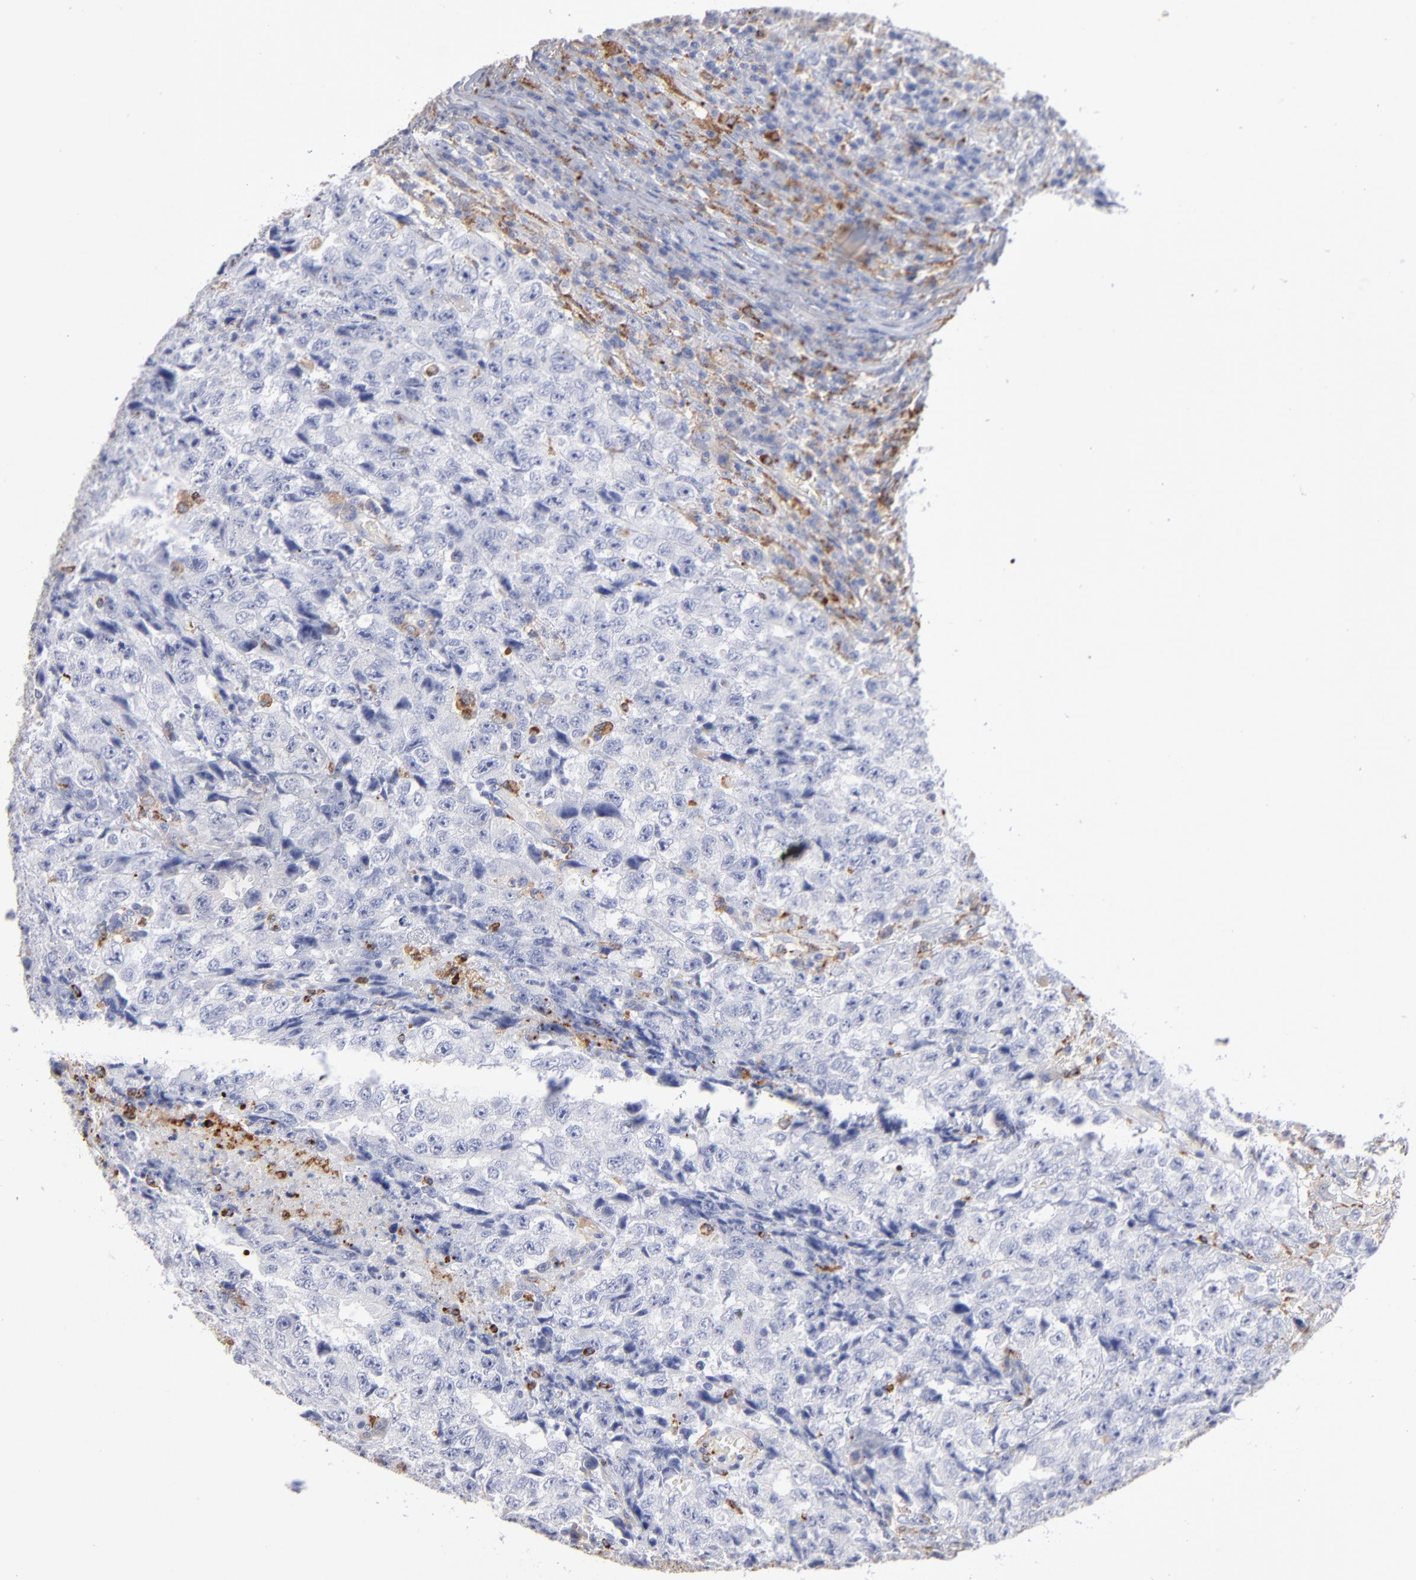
{"staining": {"intensity": "negative", "quantity": "none", "location": "none"}, "tissue": "testis cancer", "cell_type": "Tumor cells", "image_type": "cancer", "snomed": [{"axis": "morphology", "description": "Necrosis, NOS"}, {"axis": "morphology", "description": "Carcinoma, Embryonal, NOS"}, {"axis": "topography", "description": "Testis"}], "caption": "This is a micrograph of immunohistochemistry (IHC) staining of testis embryonal carcinoma, which shows no positivity in tumor cells. (Brightfield microscopy of DAB IHC at high magnification).", "gene": "CD180", "patient": {"sex": "male", "age": 19}}